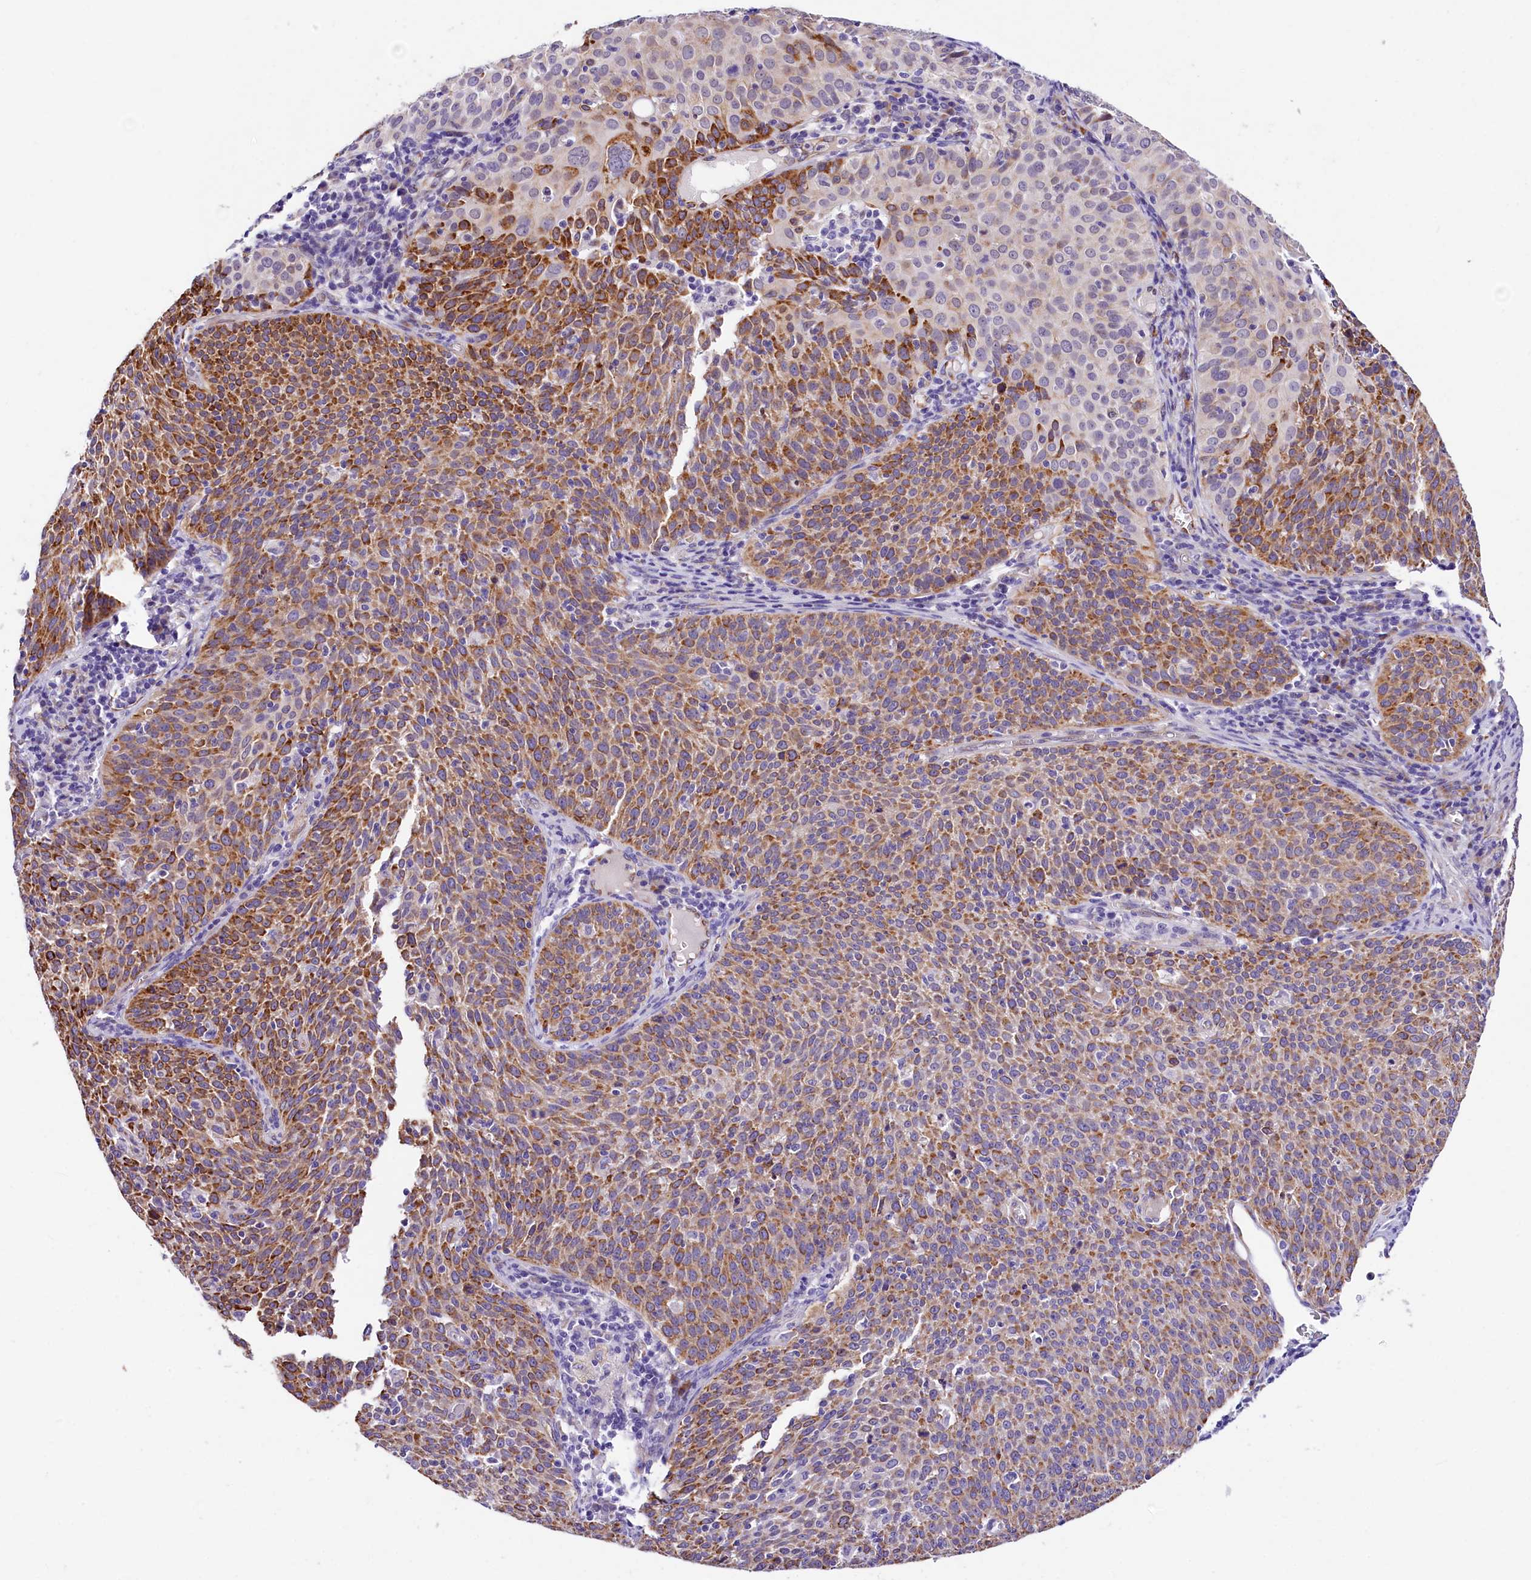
{"staining": {"intensity": "moderate", "quantity": "25%-75%", "location": "cytoplasmic/membranous"}, "tissue": "cervical cancer", "cell_type": "Tumor cells", "image_type": "cancer", "snomed": [{"axis": "morphology", "description": "Squamous cell carcinoma, NOS"}, {"axis": "topography", "description": "Cervix"}], "caption": "The image shows staining of cervical cancer (squamous cell carcinoma), revealing moderate cytoplasmic/membranous protein expression (brown color) within tumor cells.", "gene": "ITGA1", "patient": {"sex": "female", "age": 38}}